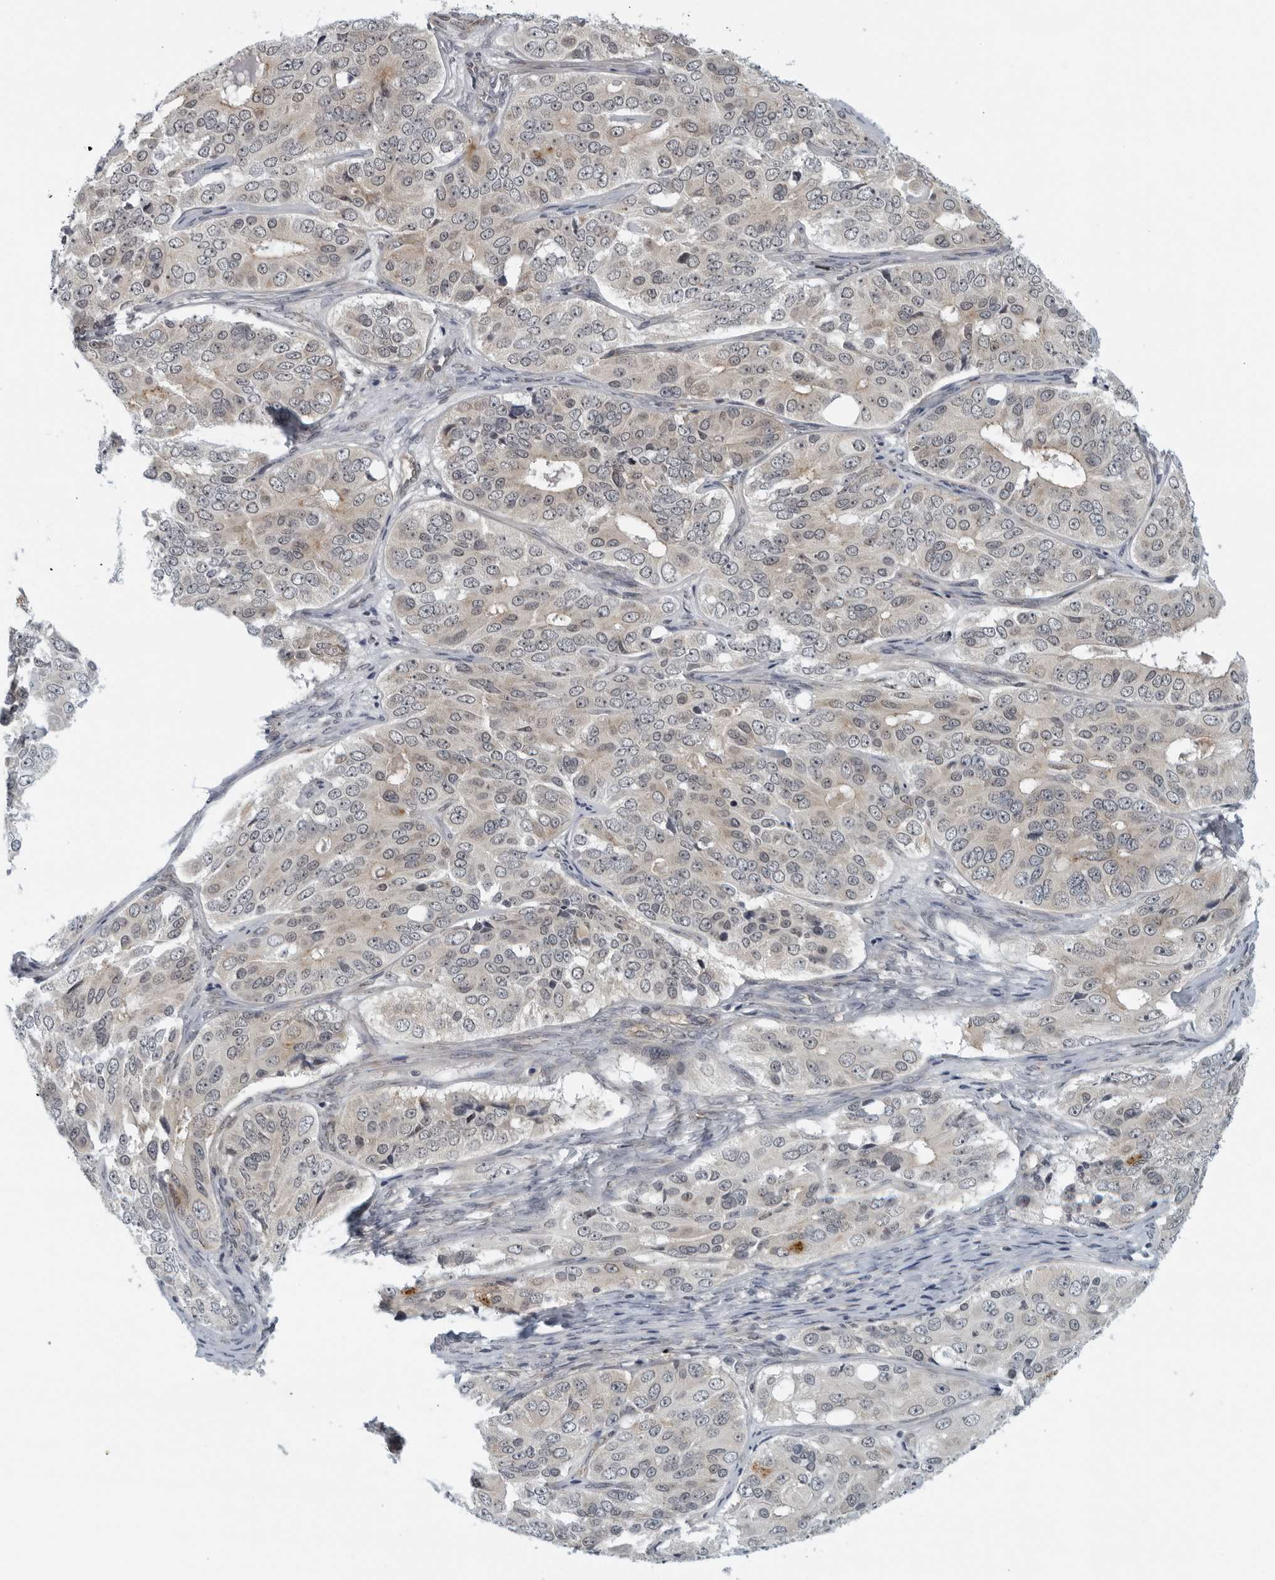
{"staining": {"intensity": "moderate", "quantity": "<25%", "location": "cytoplasmic/membranous"}, "tissue": "ovarian cancer", "cell_type": "Tumor cells", "image_type": "cancer", "snomed": [{"axis": "morphology", "description": "Carcinoma, endometroid"}, {"axis": "topography", "description": "Ovary"}], "caption": "Brown immunohistochemical staining in ovarian cancer shows moderate cytoplasmic/membranous staining in approximately <25% of tumor cells.", "gene": "RC3H1", "patient": {"sex": "female", "age": 51}}